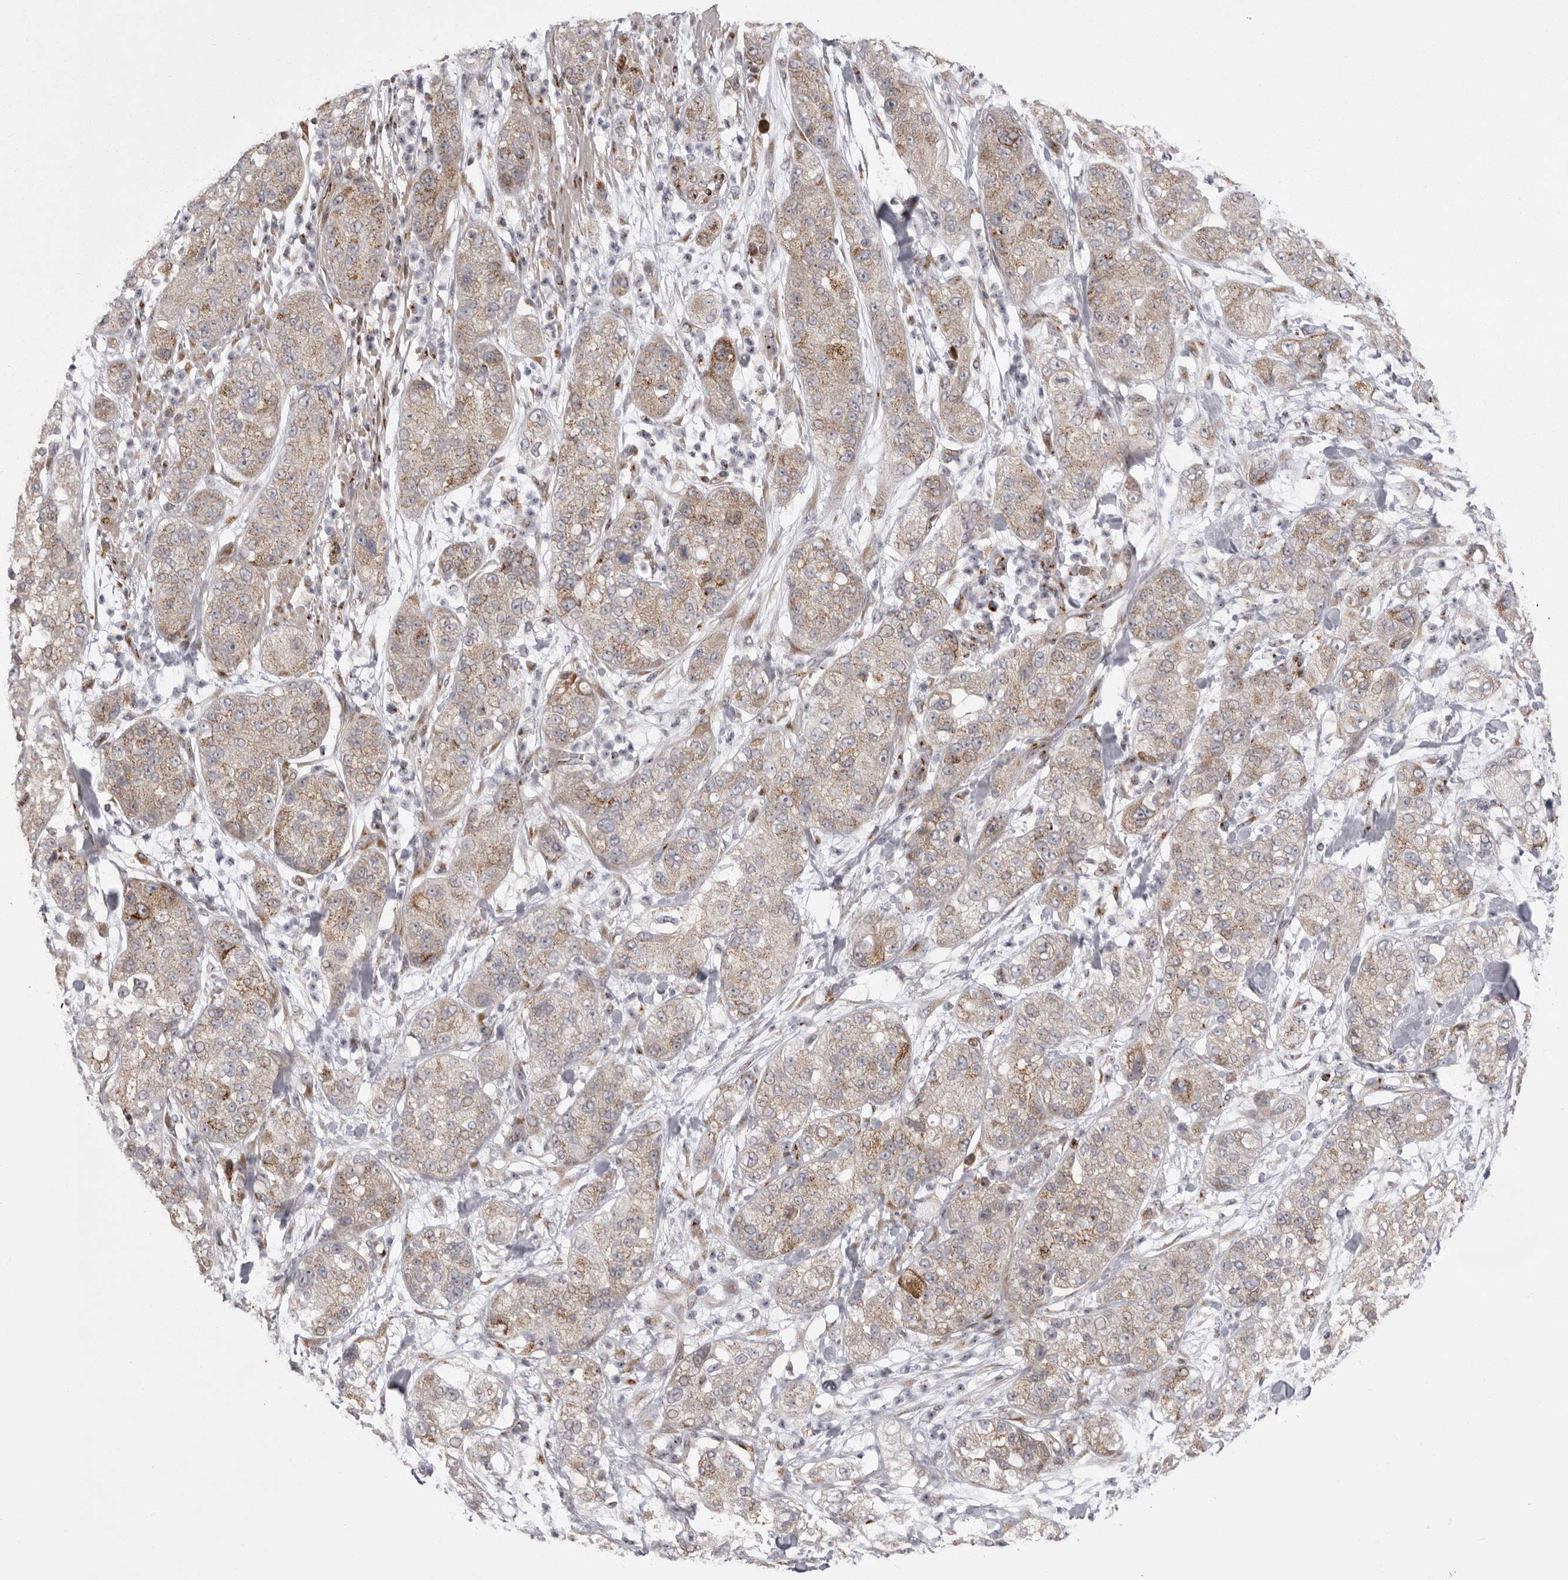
{"staining": {"intensity": "moderate", "quantity": "25%-75%", "location": "cytoplasmic/membranous"}, "tissue": "pancreatic cancer", "cell_type": "Tumor cells", "image_type": "cancer", "snomed": [{"axis": "morphology", "description": "Adenocarcinoma, NOS"}, {"axis": "topography", "description": "Pancreas"}], "caption": "Pancreatic adenocarcinoma stained for a protein reveals moderate cytoplasmic/membranous positivity in tumor cells.", "gene": "WDR47", "patient": {"sex": "female", "age": 78}}